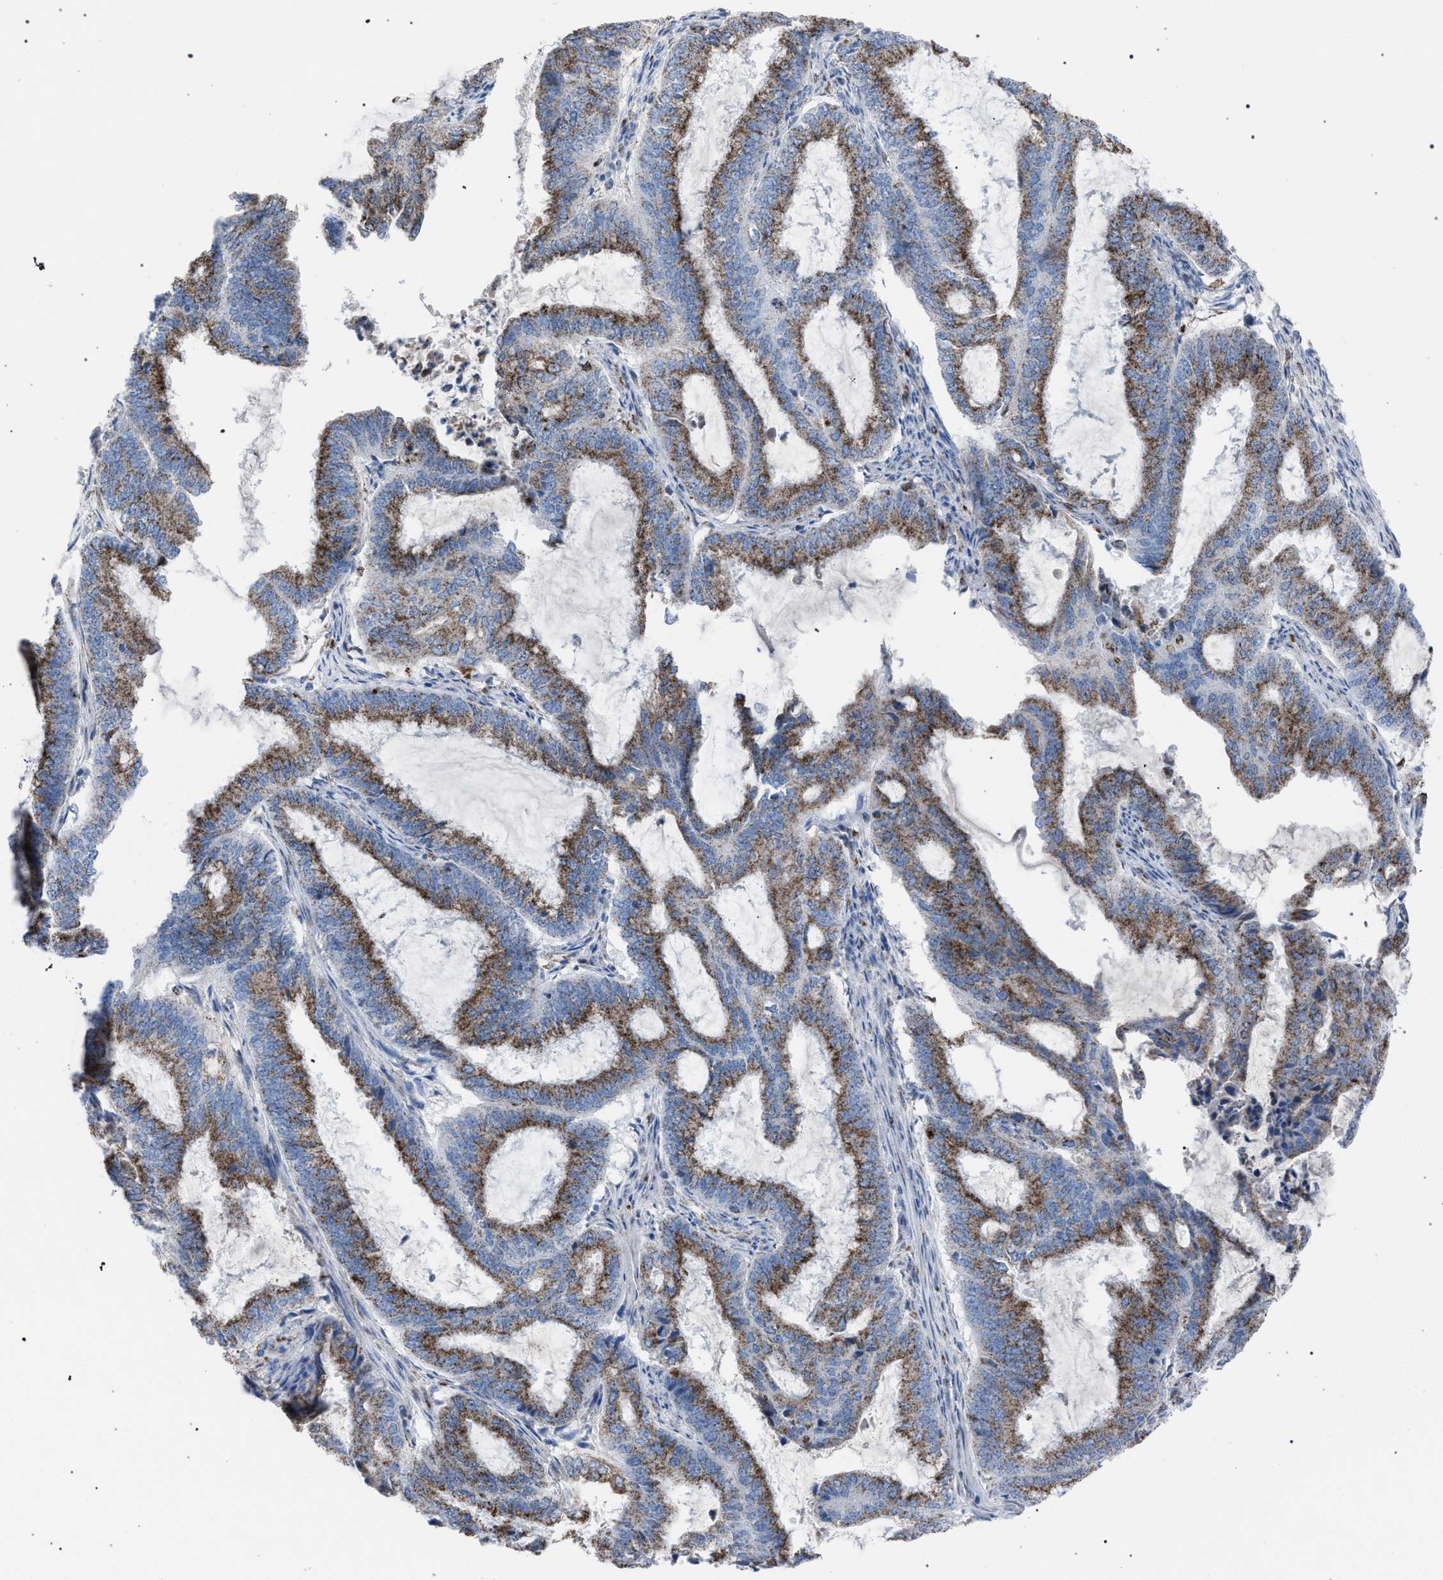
{"staining": {"intensity": "moderate", "quantity": ">75%", "location": "cytoplasmic/membranous"}, "tissue": "endometrial cancer", "cell_type": "Tumor cells", "image_type": "cancer", "snomed": [{"axis": "morphology", "description": "Adenocarcinoma, NOS"}, {"axis": "topography", "description": "Endometrium"}], "caption": "This micrograph reveals IHC staining of endometrial adenocarcinoma, with medium moderate cytoplasmic/membranous positivity in approximately >75% of tumor cells.", "gene": "HSD17B4", "patient": {"sex": "female", "age": 51}}